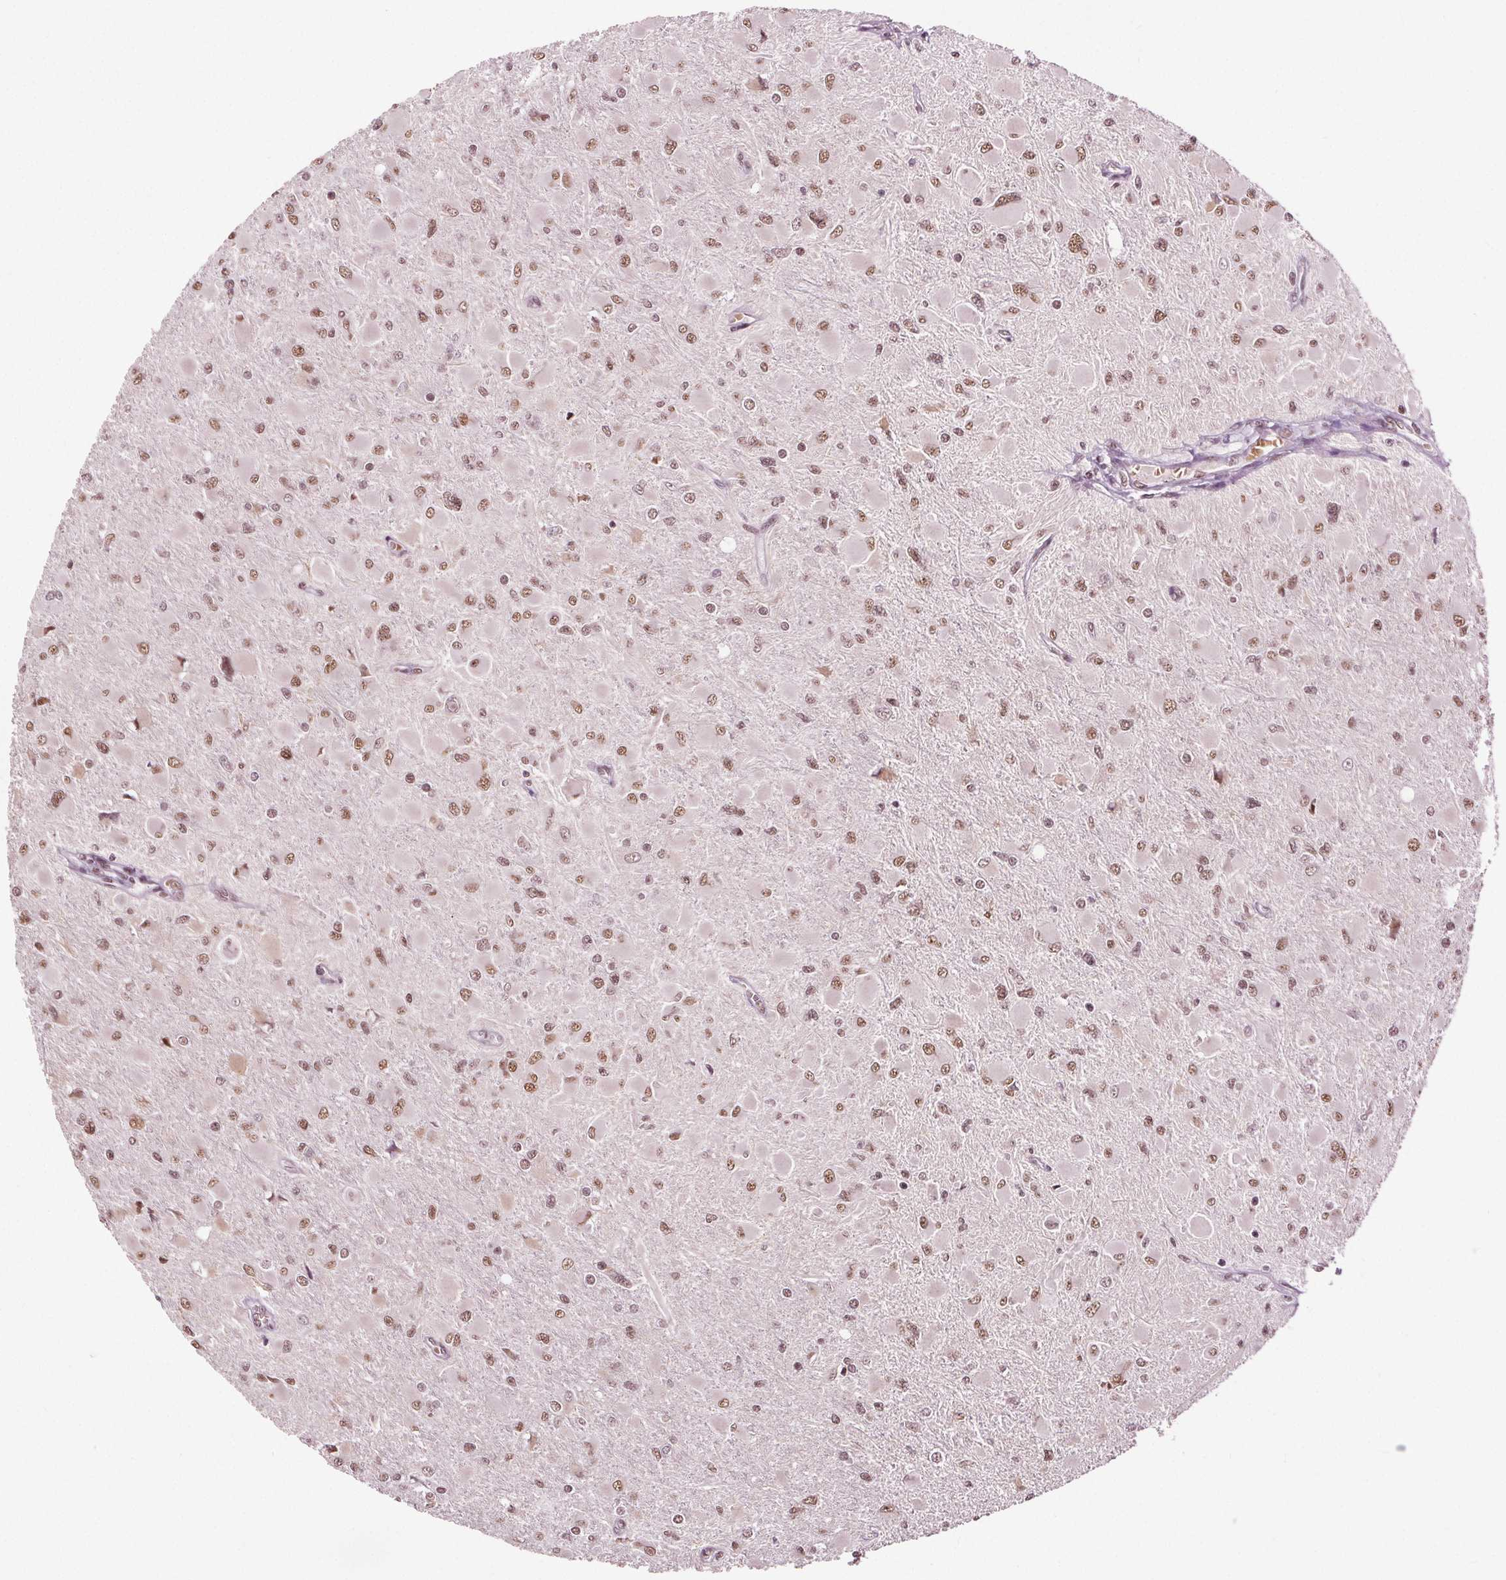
{"staining": {"intensity": "moderate", "quantity": ">75%", "location": "nuclear"}, "tissue": "glioma", "cell_type": "Tumor cells", "image_type": "cancer", "snomed": [{"axis": "morphology", "description": "Glioma, malignant, High grade"}, {"axis": "topography", "description": "Cerebral cortex"}], "caption": "Glioma tissue reveals moderate nuclear expression in approximately >75% of tumor cells", "gene": "IWS1", "patient": {"sex": "female", "age": 36}}